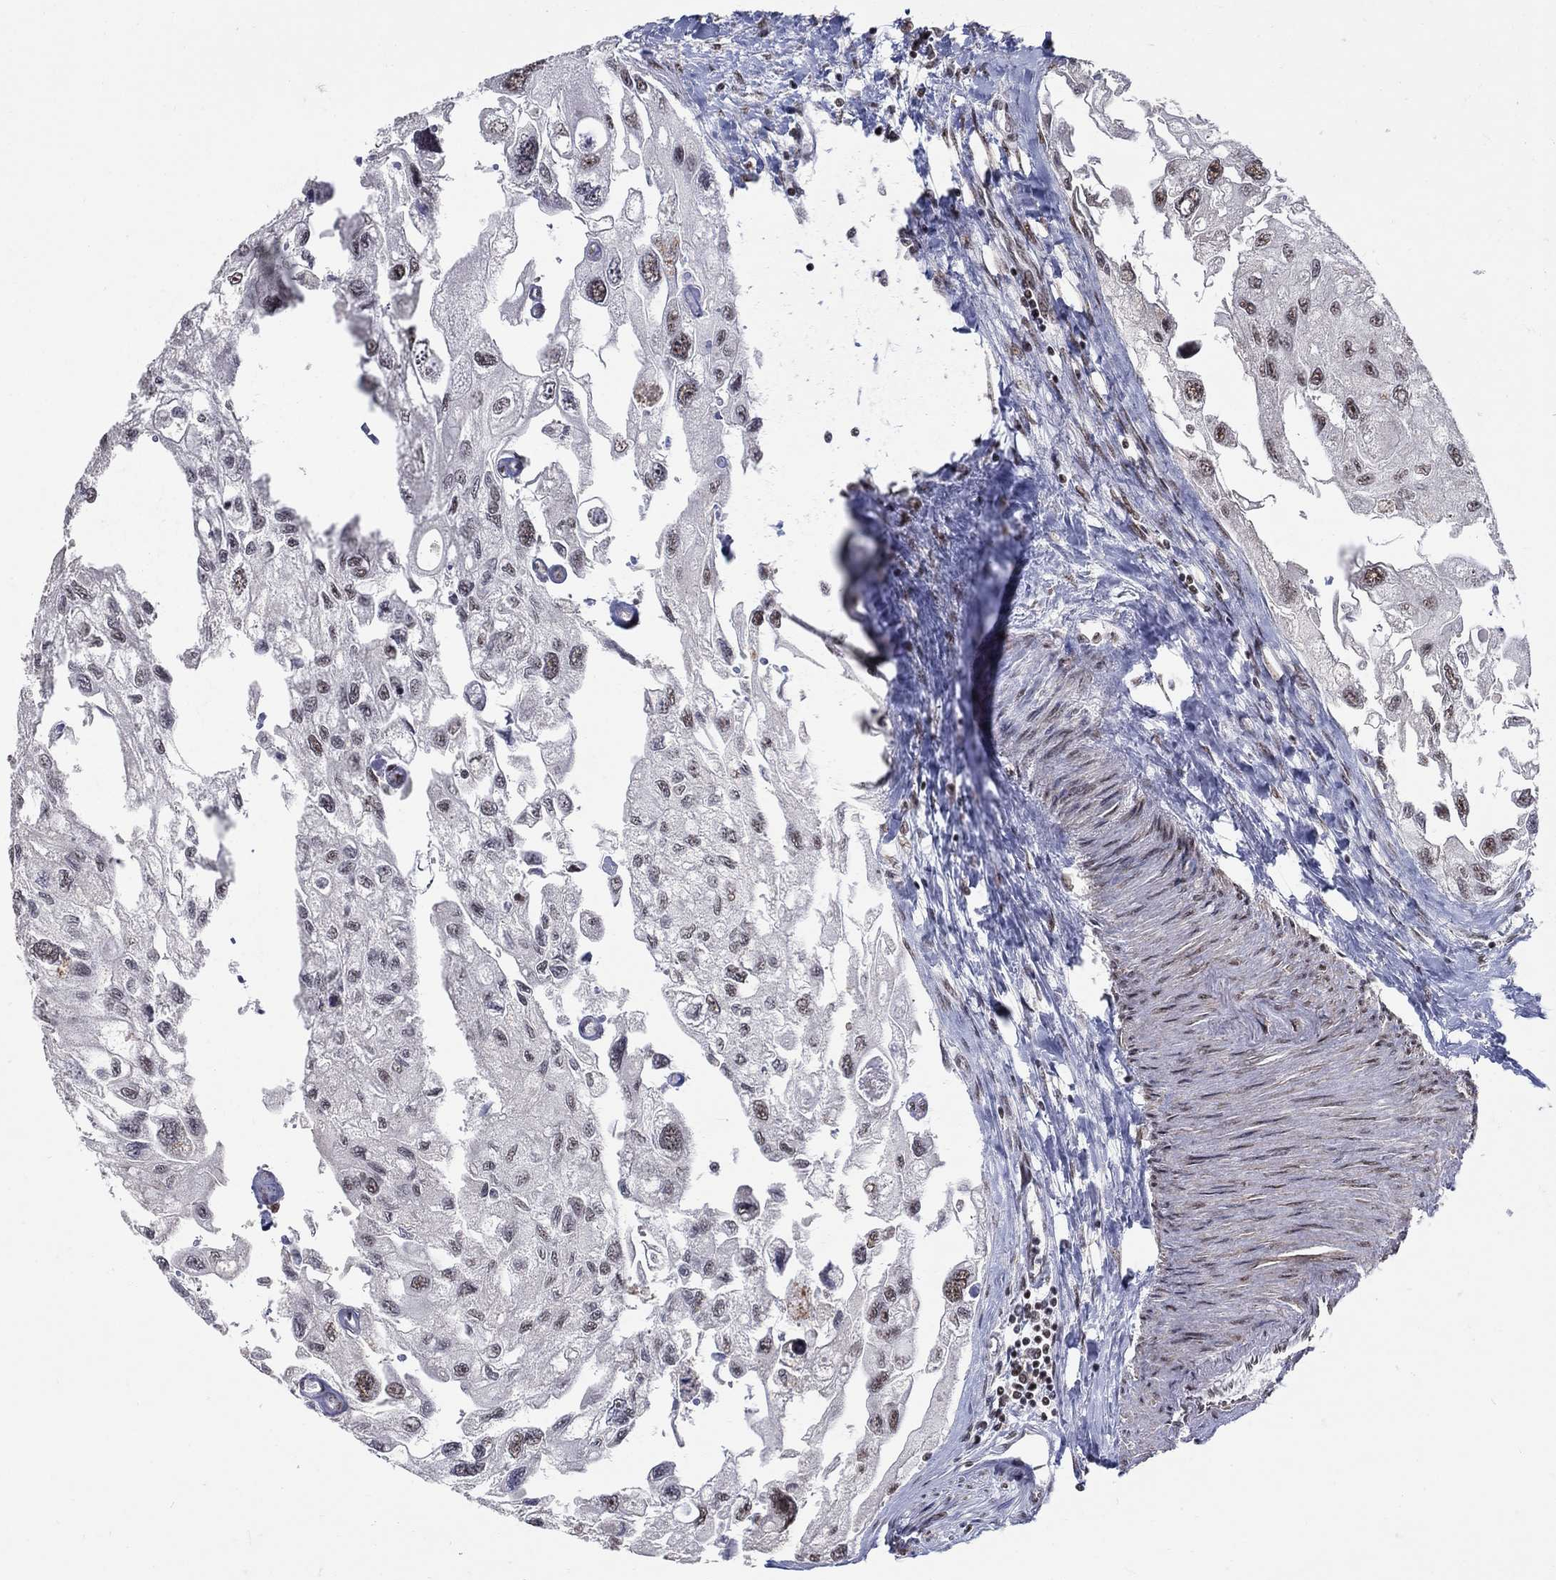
{"staining": {"intensity": "moderate", "quantity": "25%-75%", "location": "nuclear"}, "tissue": "urothelial cancer", "cell_type": "Tumor cells", "image_type": "cancer", "snomed": [{"axis": "morphology", "description": "Urothelial carcinoma, High grade"}, {"axis": "topography", "description": "Urinary bladder"}], "caption": "IHC staining of urothelial carcinoma (high-grade), which displays medium levels of moderate nuclear positivity in approximately 25%-75% of tumor cells indicating moderate nuclear protein staining. The staining was performed using DAB (brown) for protein detection and nuclei were counterstained in hematoxylin (blue).", "gene": "PNISR", "patient": {"sex": "male", "age": 59}}